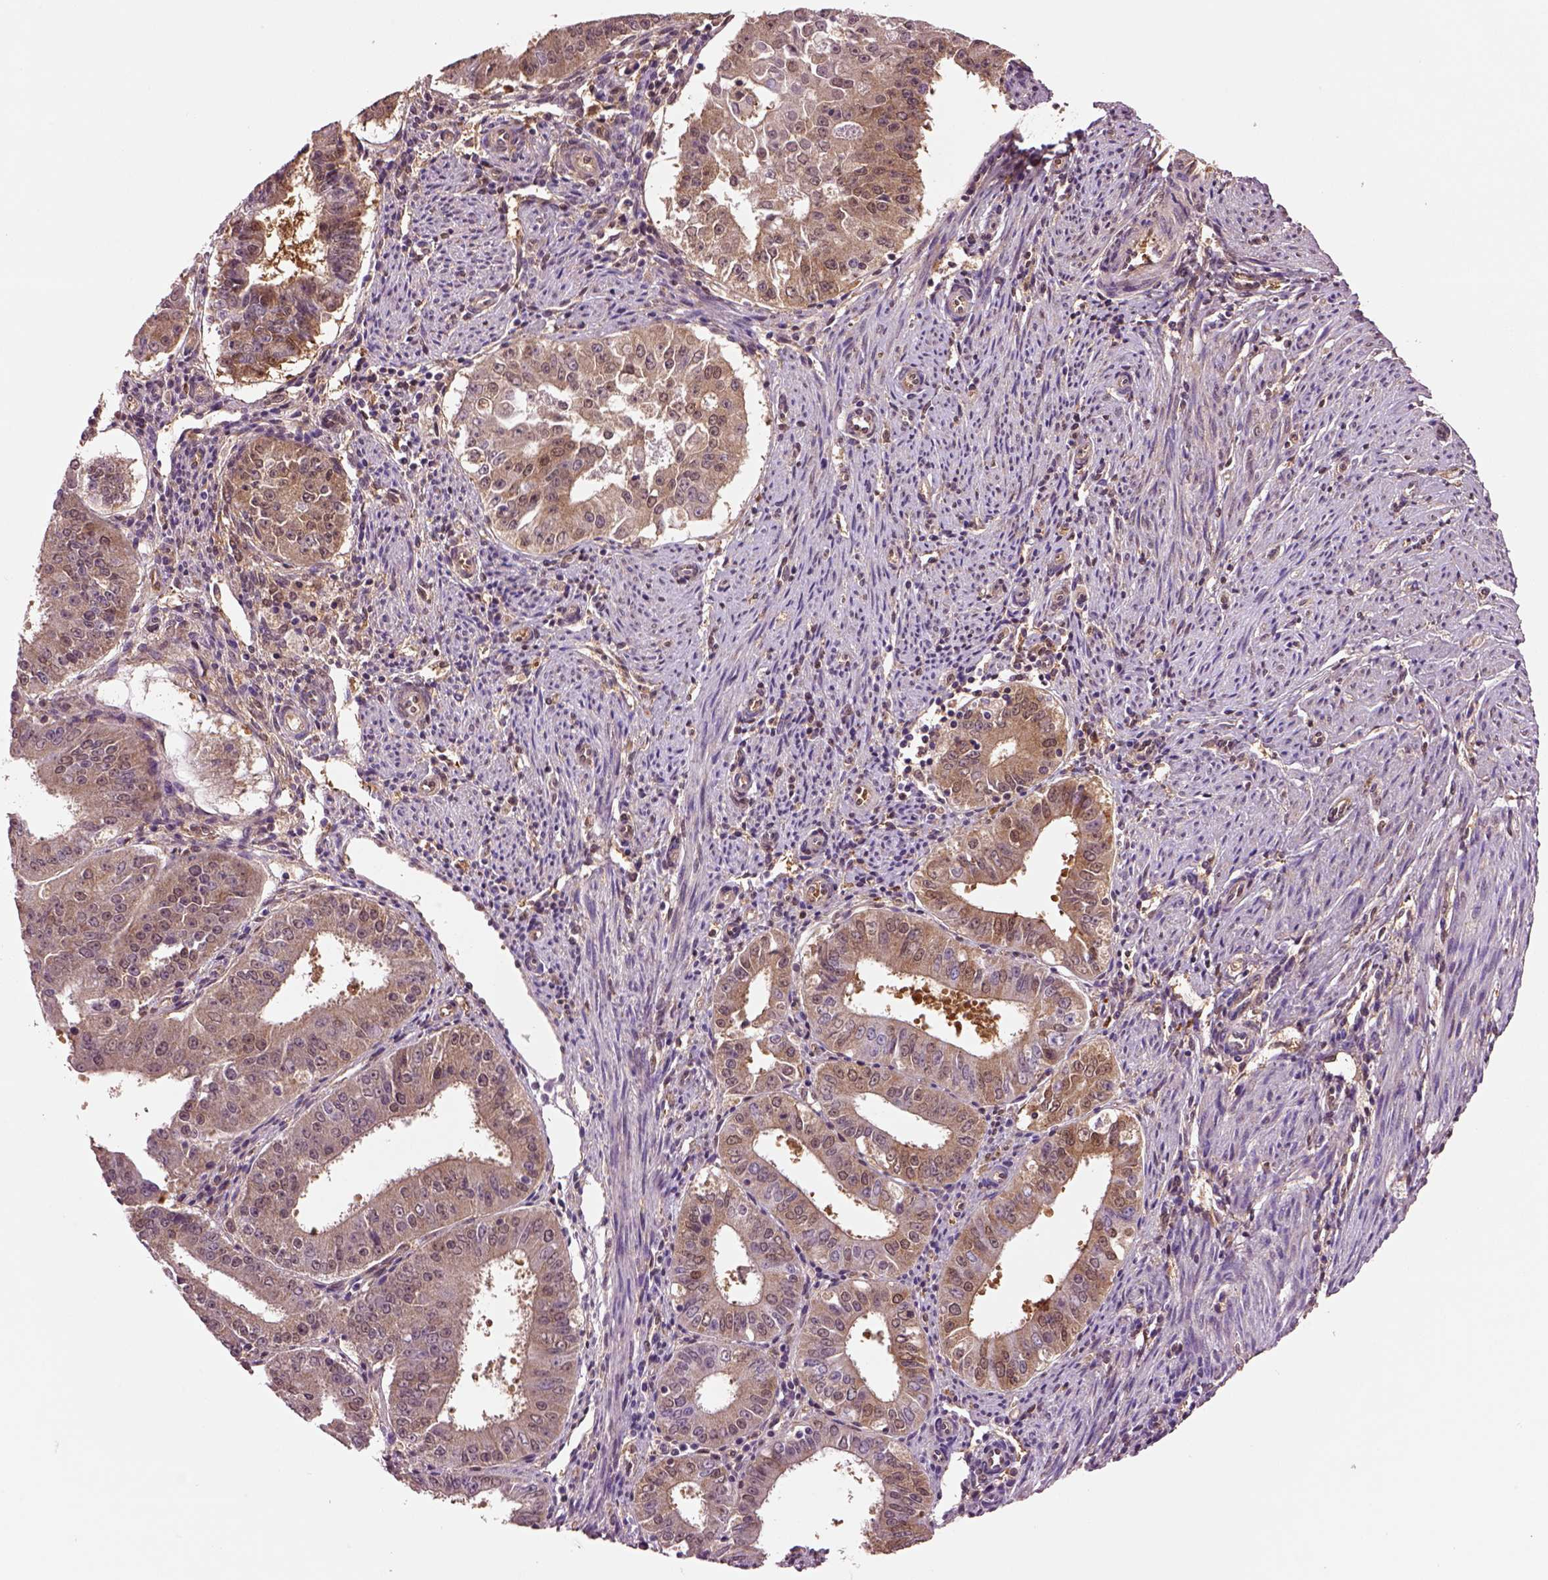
{"staining": {"intensity": "moderate", "quantity": ">75%", "location": "cytoplasmic/membranous"}, "tissue": "ovarian cancer", "cell_type": "Tumor cells", "image_type": "cancer", "snomed": [{"axis": "morphology", "description": "Carcinoma, endometroid"}, {"axis": "topography", "description": "Ovary"}], "caption": "Immunohistochemical staining of human endometroid carcinoma (ovarian) exhibits medium levels of moderate cytoplasmic/membranous protein positivity in approximately >75% of tumor cells. Nuclei are stained in blue.", "gene": "MDP1", "patient": {"sex": "female", "age": 42}}